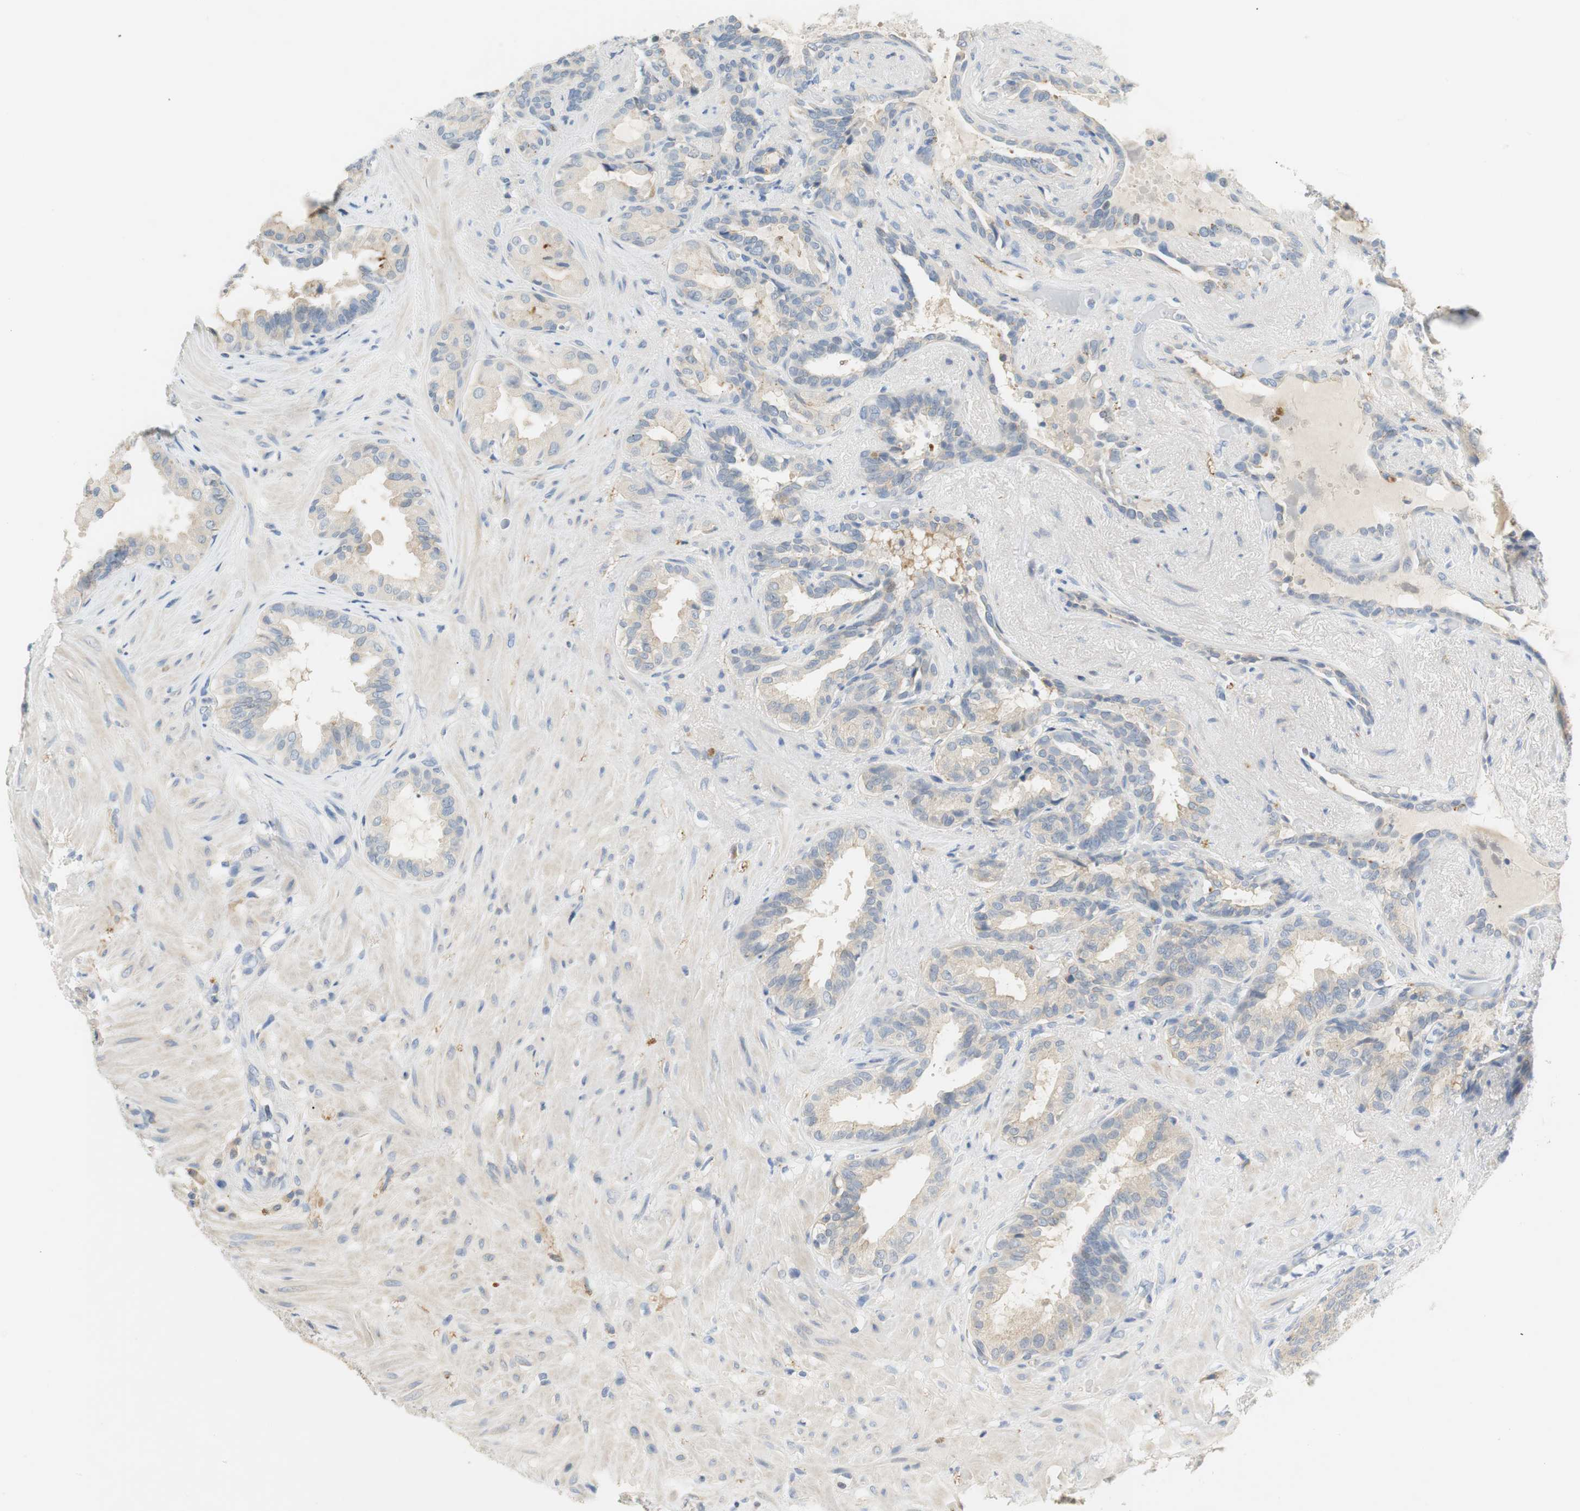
{"staining": {"intensity": "negative", "quantity": "none", "location": "none"}, "tissue": "seminal vesicle", "cell_type": "Glandular cells", "image_type": "normal", "snomed": [{"axis": "morphology", "description": "Normal tissue, NOS"}, {"axis": "topography", "description": "Seminal veicle"}], "caption": "Immunohistochemistry of benign seminal vesicle shows no staining in glandular cells.", "gene": "CCM2L", "patient": {"sex": "male", "age": 61}}